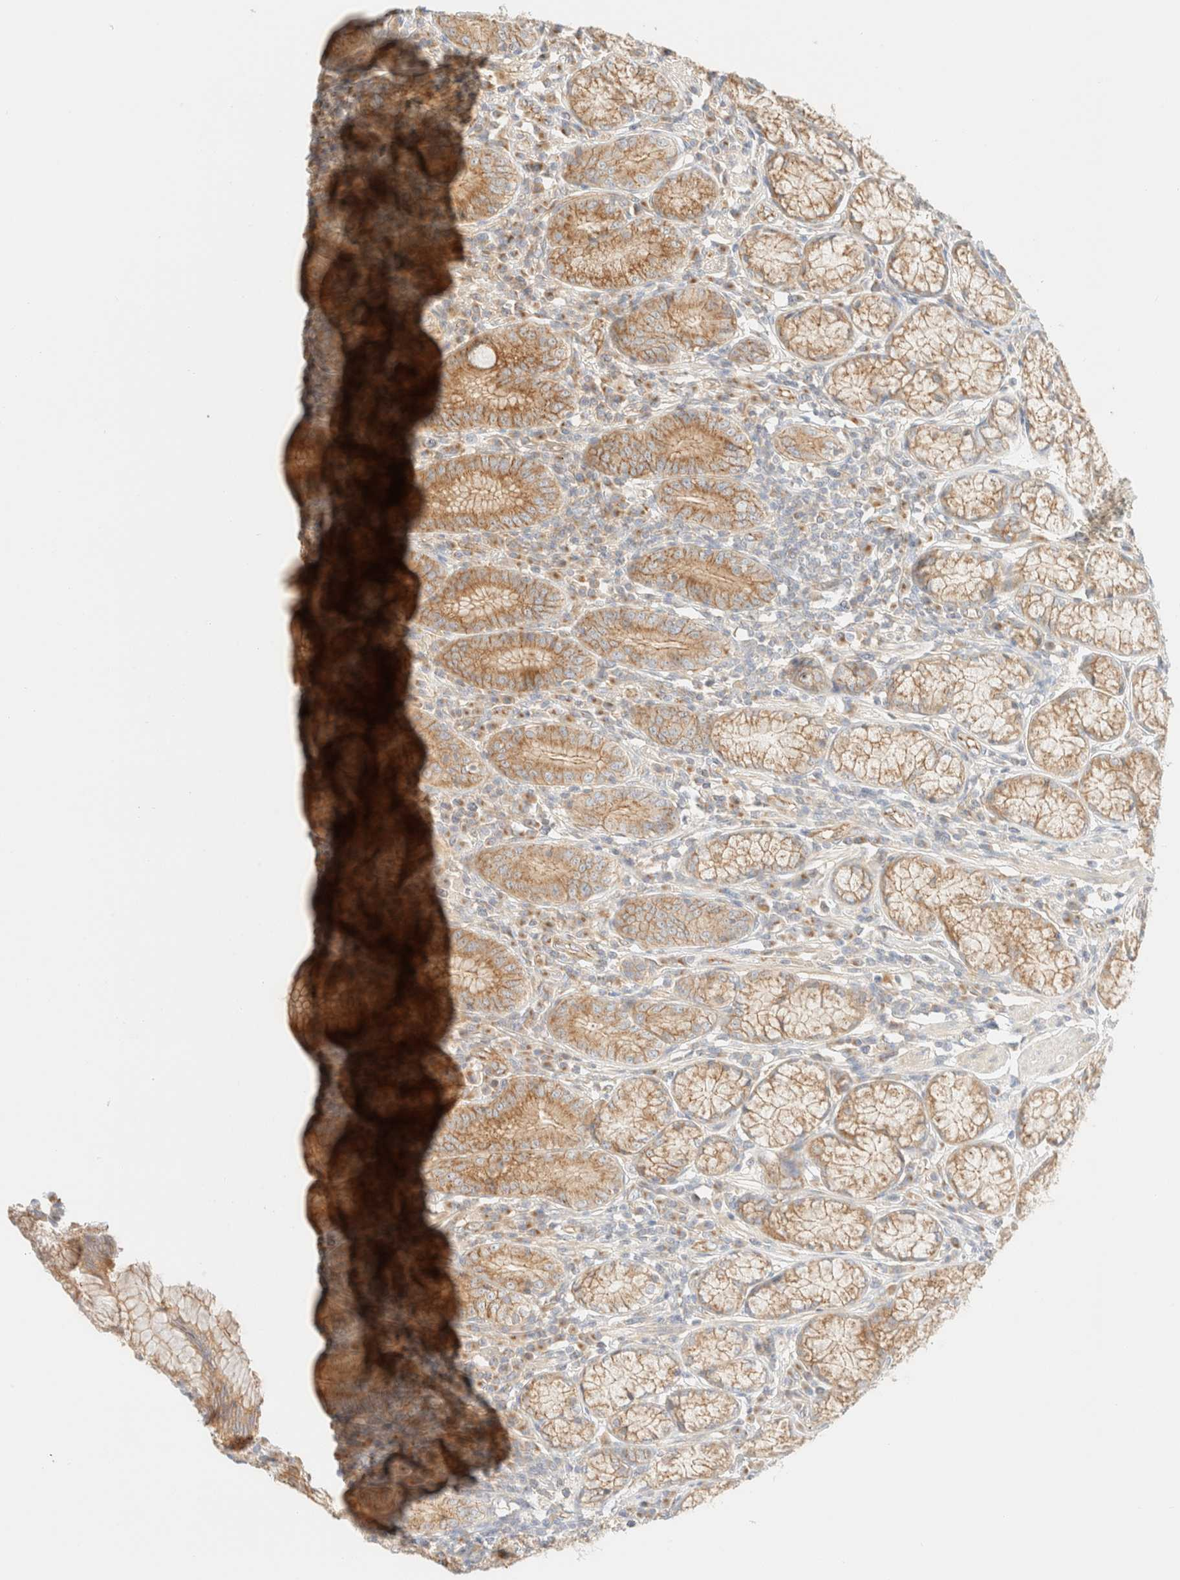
{"staining": {"intensity": "moderate", "quantity": ">75%", "location": "cytoplasmic/membranous"}, "tissue": "stomach", "cell_type": "Glandular cells", "image_type": "normal", "snomed": [{"axis": "morphology", "description": "Normal tissue, NOS"}, {"axis": "topography", "description": "Stomach"}], "caption": "This image exhibits immunohistochemistry staining of benign stomach, with medium moderate cytoplasmic/membranous expression in about >75% of glandular cells.", "gene": "MYO10", "patient": {"sex": "male", "age": 55}}